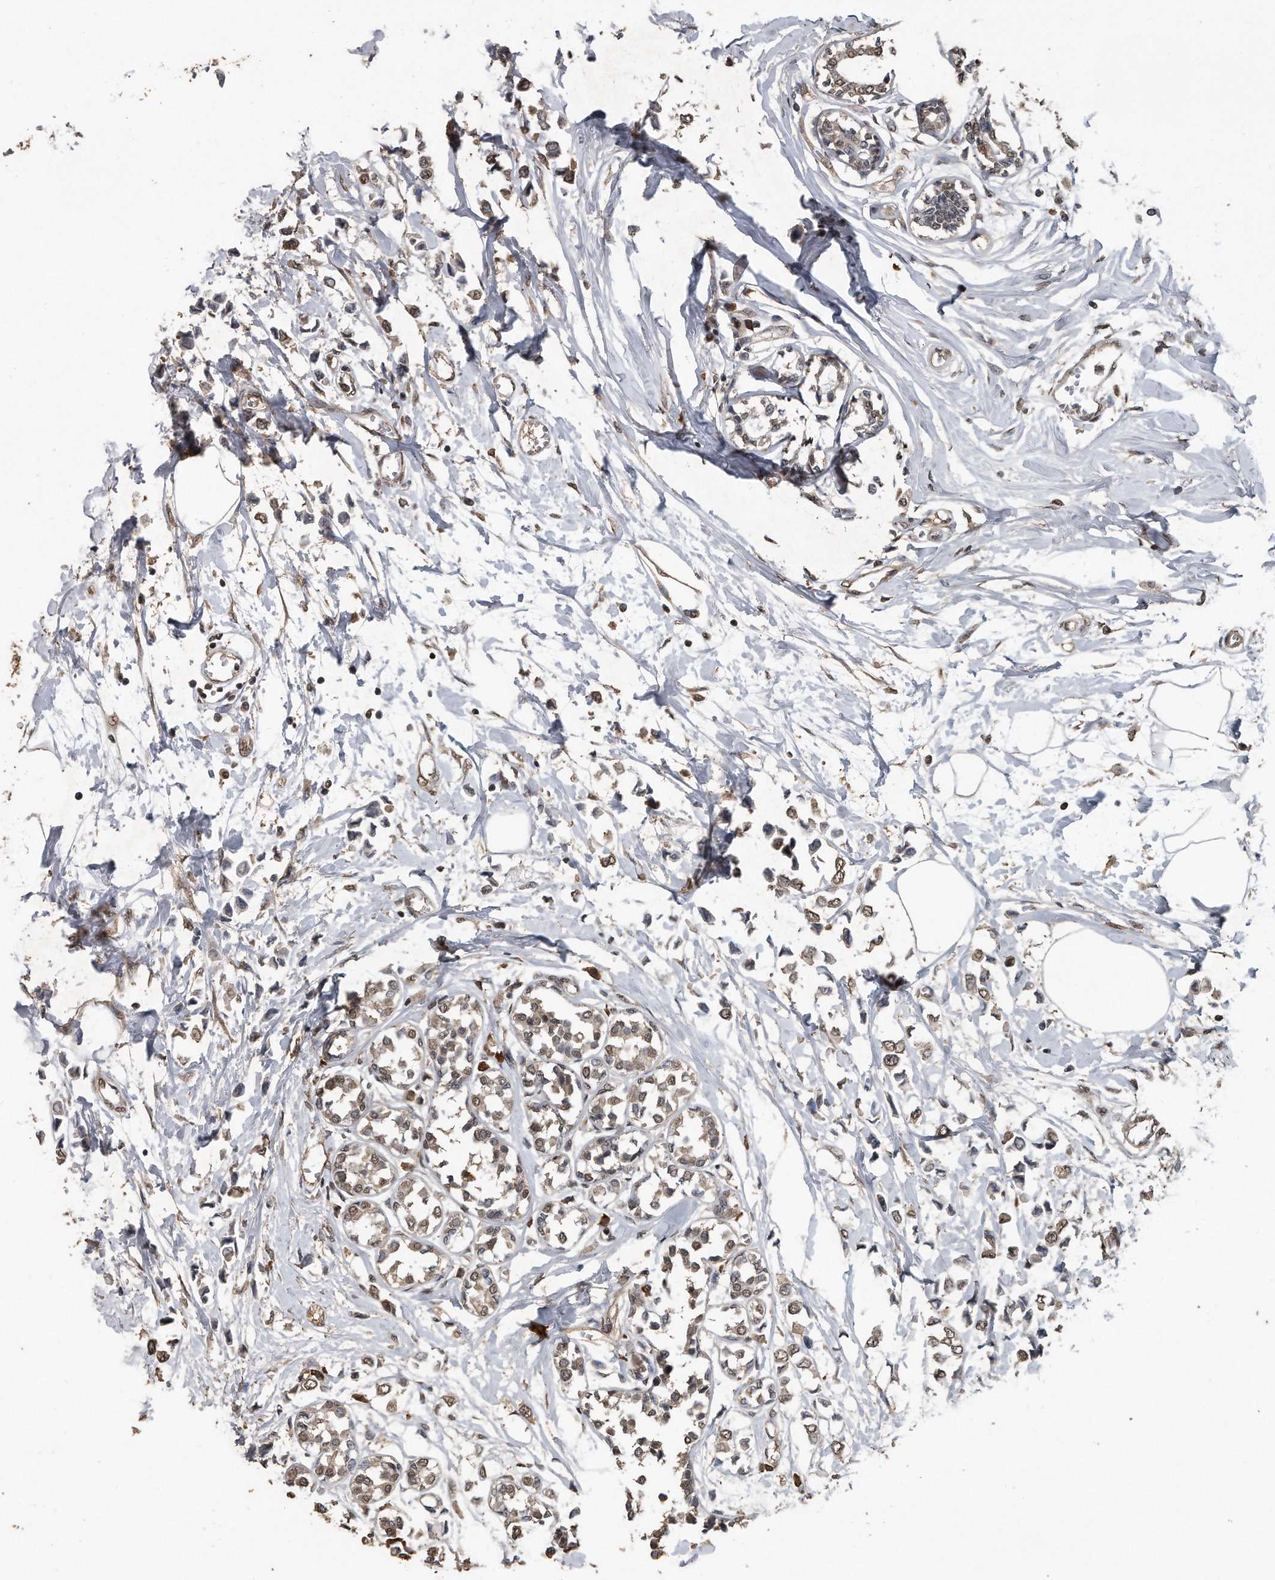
{"staining": {"intensity": "weak", "quantity": ">75%", "location": "cytoplasmic/membranous,nuclear"}, "tissue": "breast cancer", "cell_type": "Tumor cells", "image_type": "cancer", "snomed": [{"axis": "morphology", "description": "Lobular carcinoma"}, {"axis": "topography", "description": "Breast"}], "caption": "Weak cytoplasmic/membranous and nuclear expression for a protein is appreciated in about >75% of tumor cells of lobular carcinoma (breast) using immunohistochemistry (IHC).", "gene": "CRYZL1", "patient": {"sex": "female", "age": 51}}